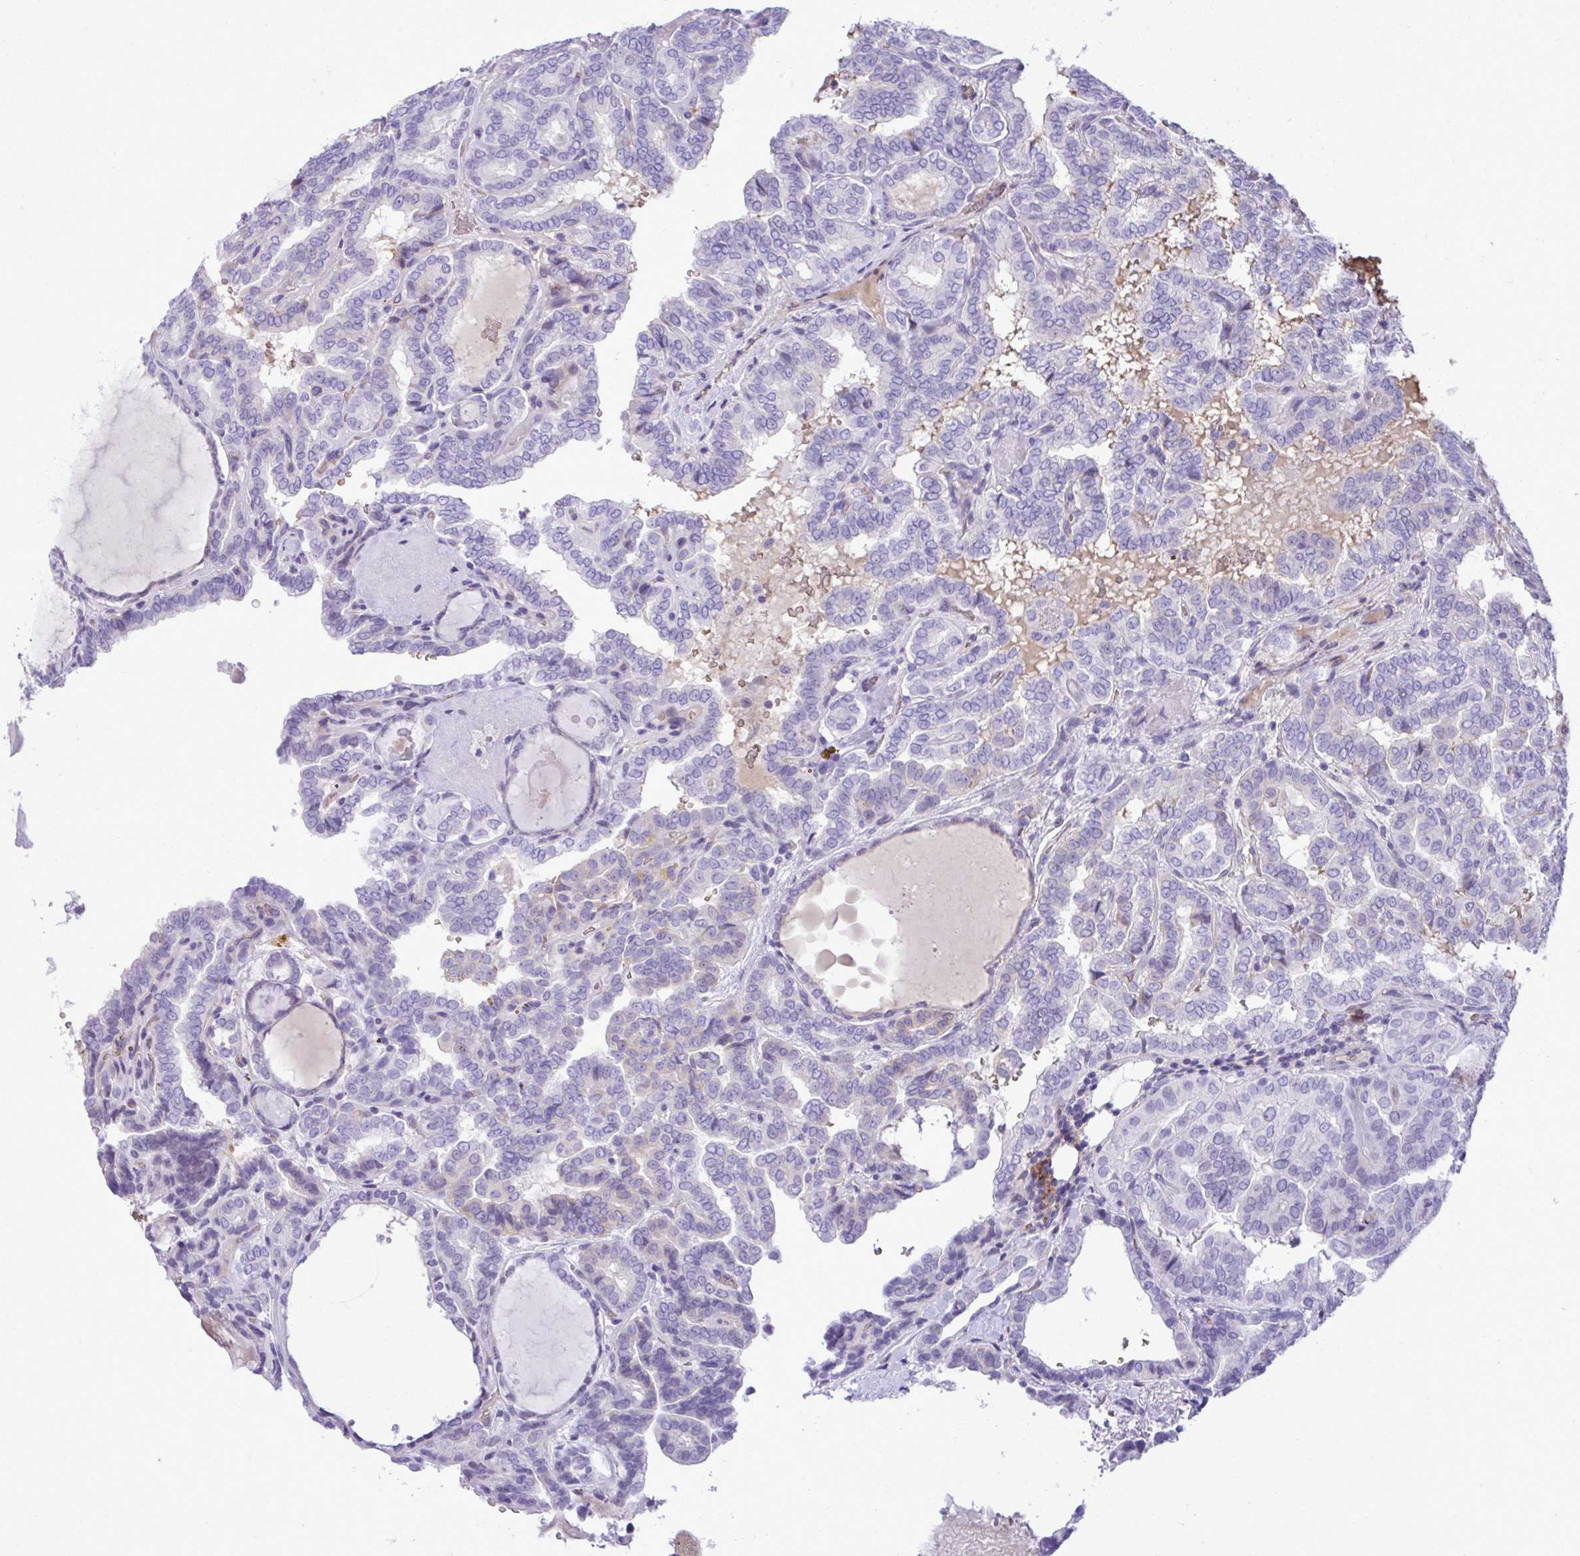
{"staining": {"intensity": "negative", "quantity": "none", "location": "none"}, "tissue": "thyroid cancer", "cell_type": "Tumor cells", "image_type": "cancer", "snomed": [{"axis": "morphology", "description": "Papillary adenocarcinoma, NOS"}, {"axis": "topography", "description": "Thyroid gland"}], "caption": "Immunohistochemistry (IHC) image of thyroid cancer (papillary adenocarcinoma) stained for a protein (brown), which demonstrates no staining in tumor cells.", "gene": "PITPNM3", "patient": {"sex": "female", "age": 46}}